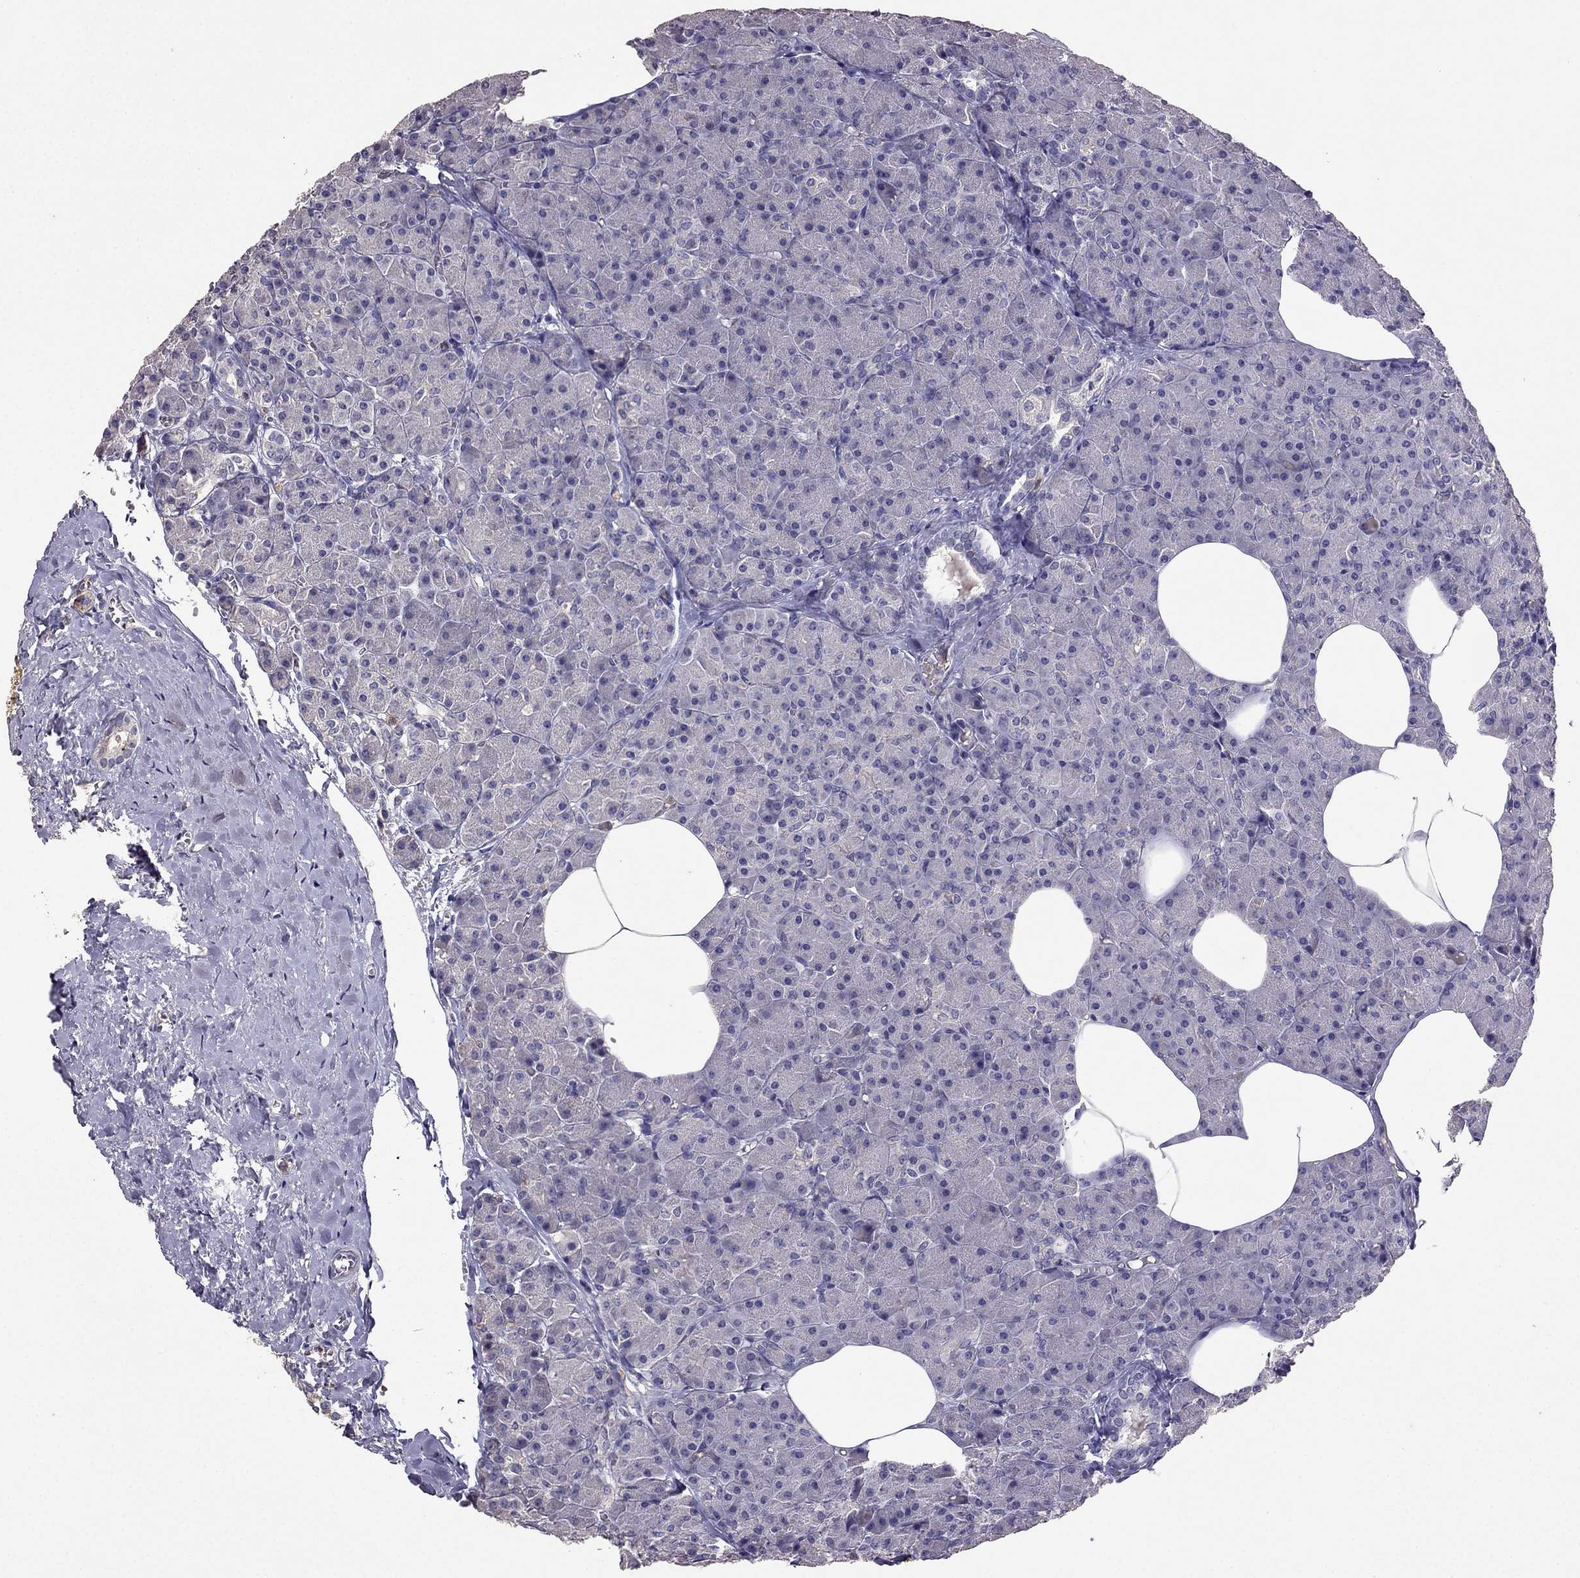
{"staining": {"intensity": "negative", "quantity": "none", "location": "none"}, "tissue": "pancreas", "cell_type": "Exocrine glandular cells", "image_type": "normal", "snomed": [{"axis": "morphology", "description": "Normal tissue, NOS"}, {"axis": "topography", "description": "Pancreas"}], "caption": "Exocrine glandular cells show no significant staining in benign pancreas. (DAB (3,3'-diaminobenzidine) immunohistochemistry (IHC) with hematoxylin counter stain).", "gene": "RFLNB", "patient": {"sex": "female", "age": 45}}